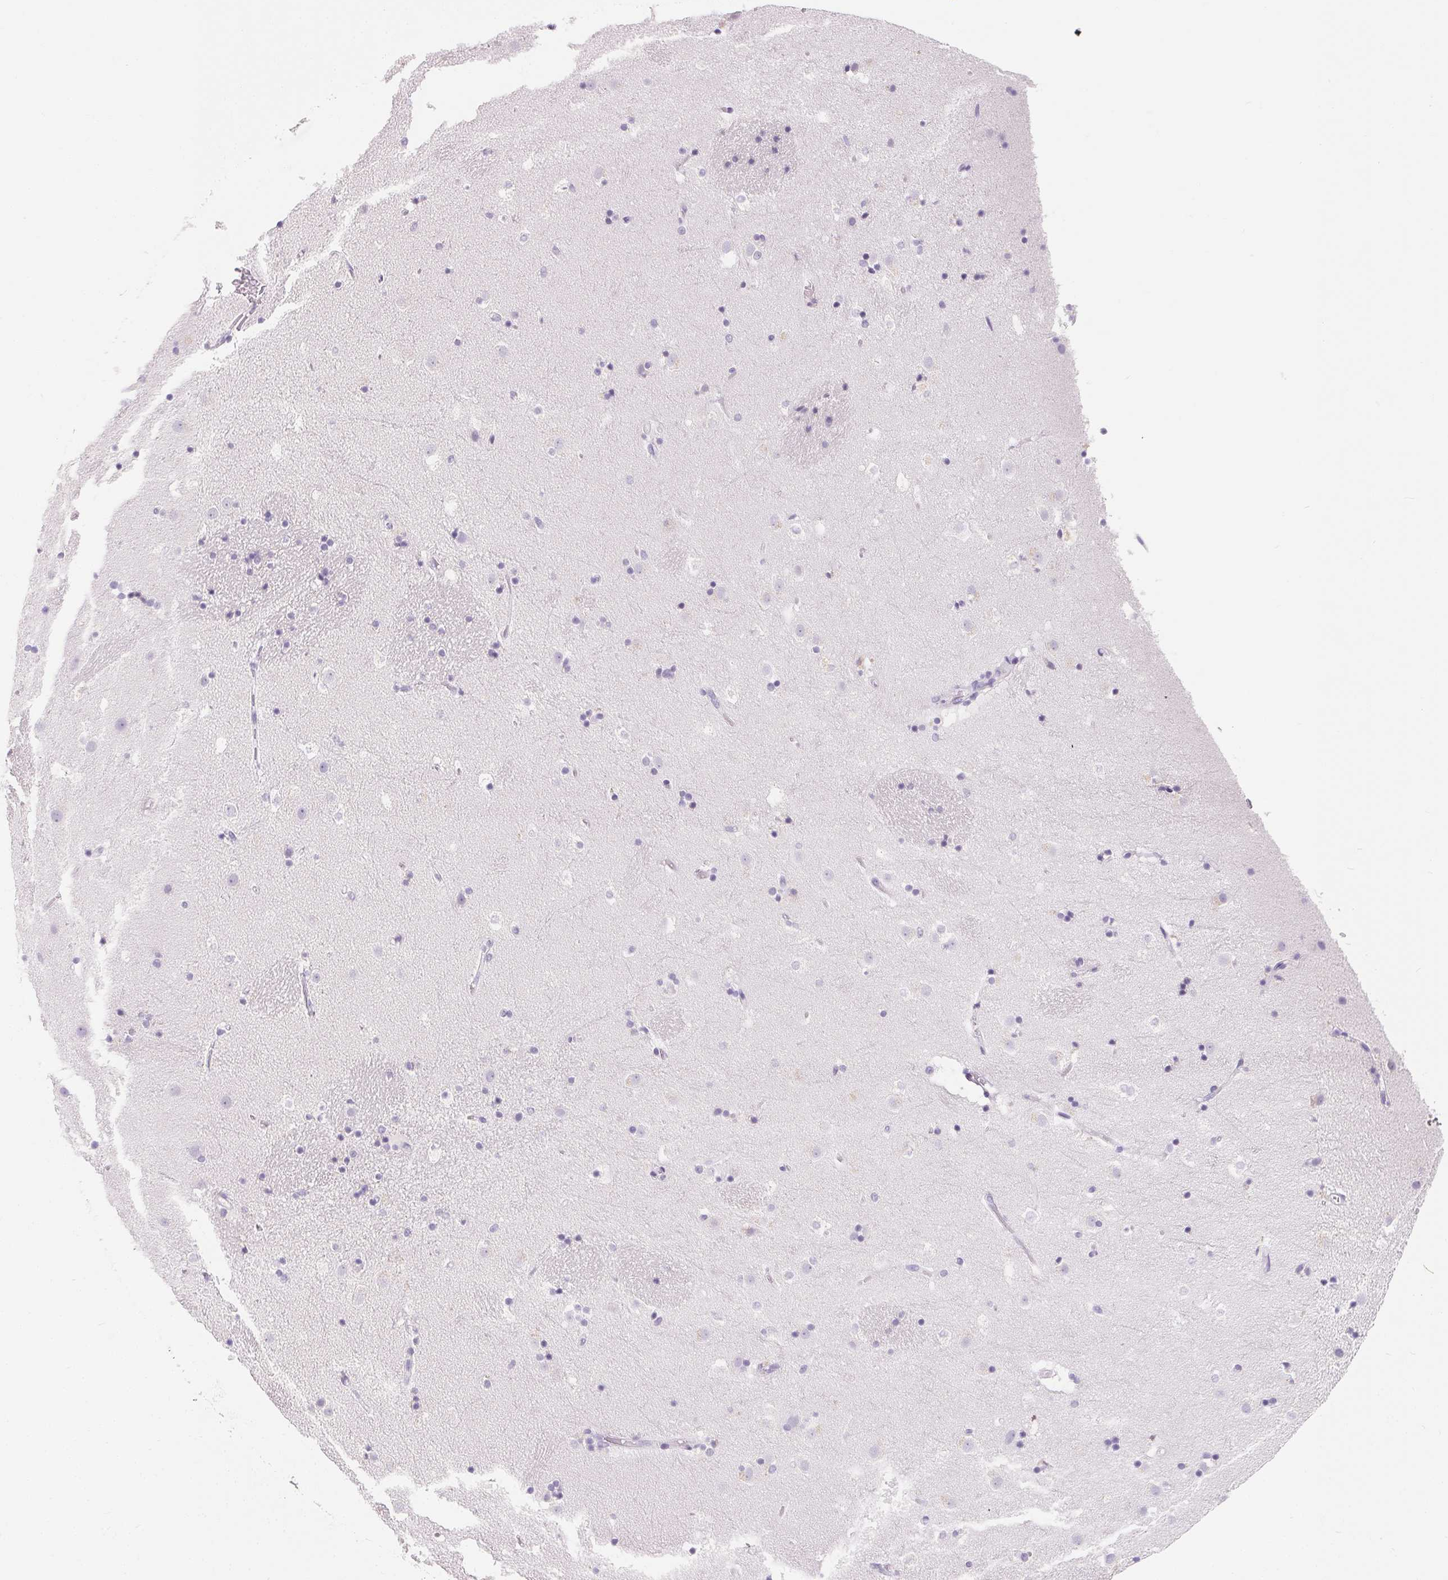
{"staining": {"intensity": "negative", "quantity": "none", "location": "none"}, "tissue": "caudate", "cell_type": "Glial cells", "image_type": "normal", "snomed": [{"axis": "morphology", "description": "Normal tissue, NOS"}, {"axis": "topography", "description": "Lateral ventricle wall"}], "caption": "Immunohistochemistry (IHC) histopathology image of normal caudate stained for a protein (brown), which exhibits no expression in glial cells.", "gene": "SPACA5B", "patient": {"sex": "male", "age": 37}}